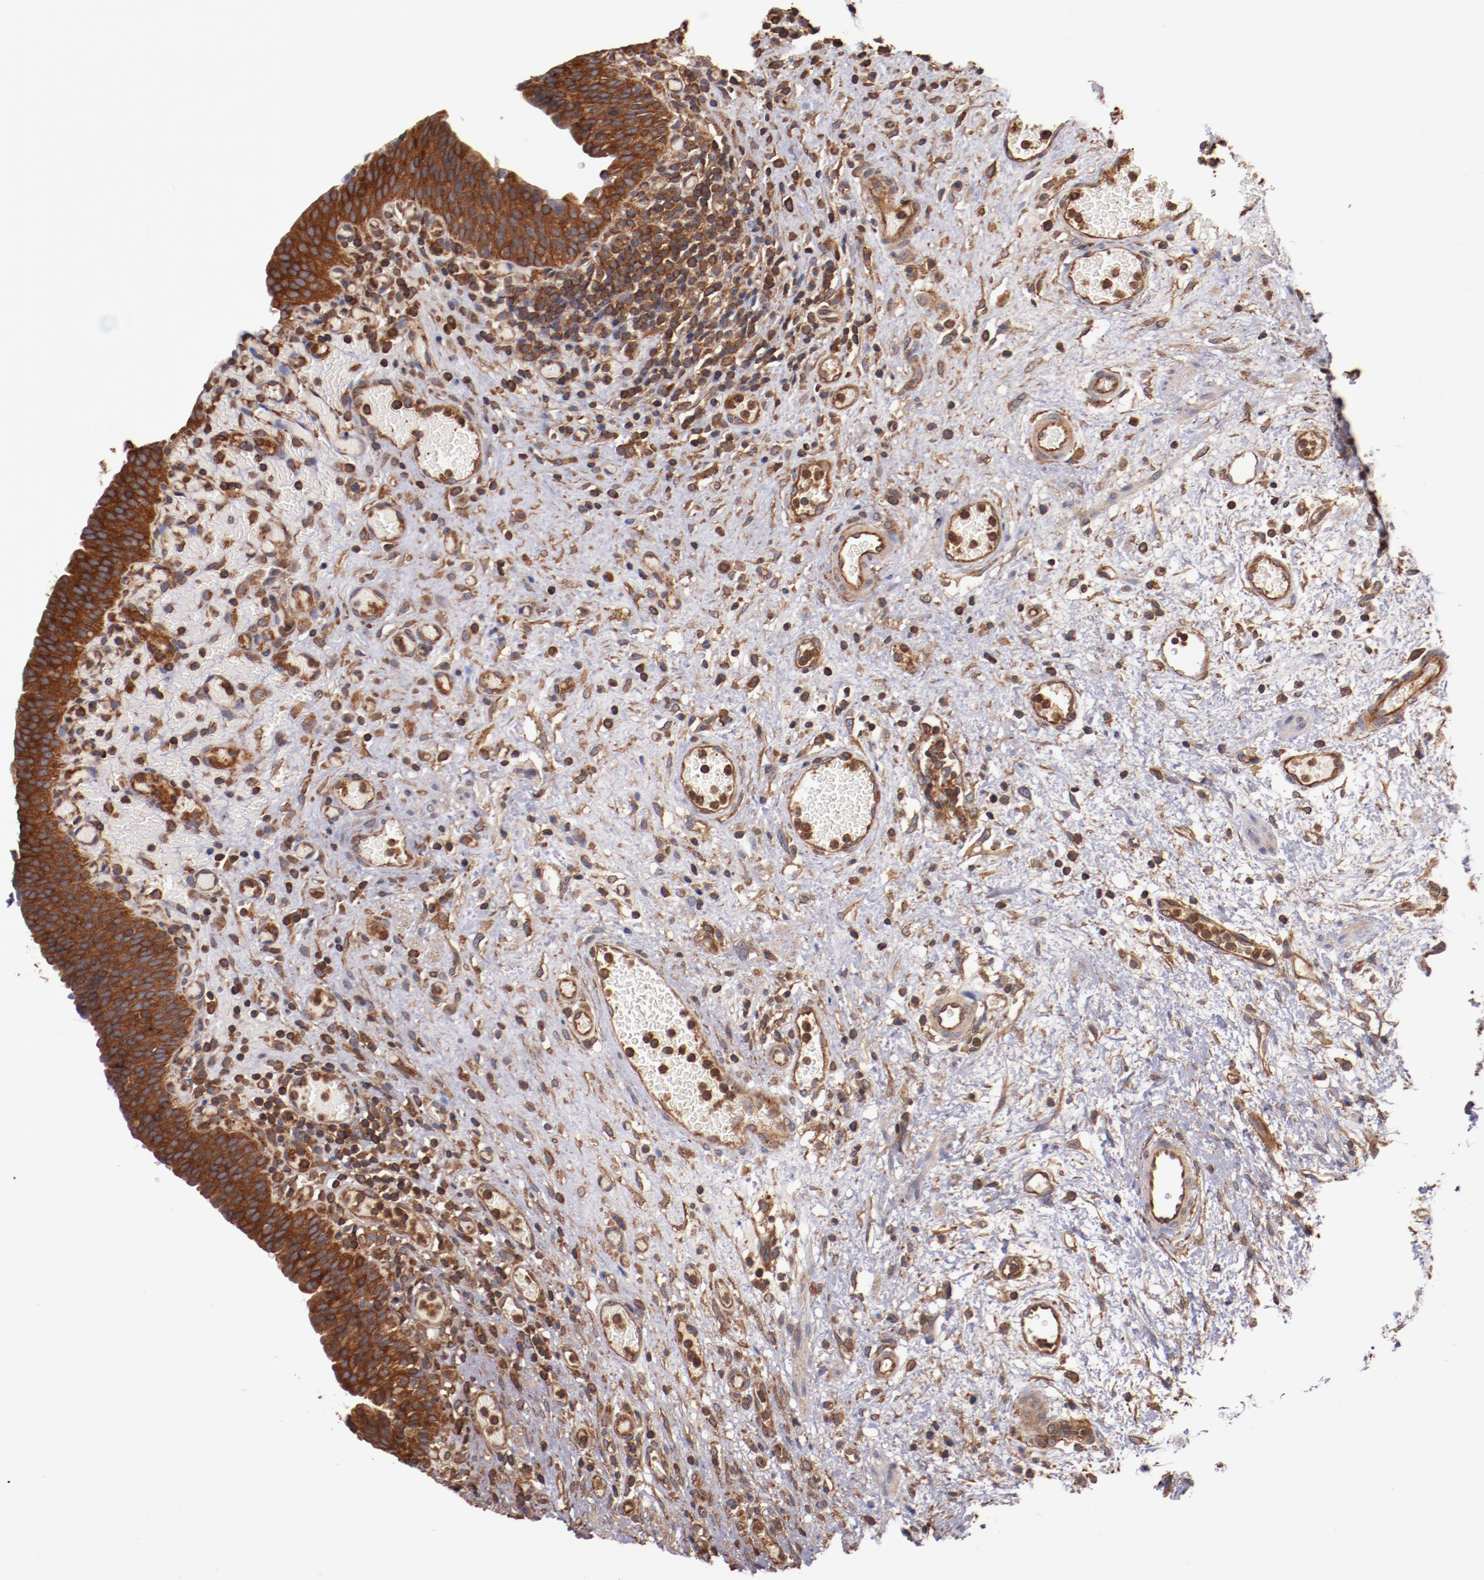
{"staining": {"intensity": "strong", "quantity": ">75%", "location": "cytoplasmic/membranous"}, "tissue": "urinary bladder", "cell_type": "Urothelial cells", "image_type": "normal", "snomed": [{"axis": "morphology", "description": "Normal tissue, NOS"}, {"axis": "morphology", "description": "Urothelial carcinoma, High grade"}, {"axis": "topography", "description": "Urinary bladder"}], "caption": "Urinary bladder stained with a brown dye exhibits strong cytoplasmic/membranous positive expression in approximately >75% of urothelial cells.", "gene": "TMOD3", "patient": {"sex": "male", "age": 51}}